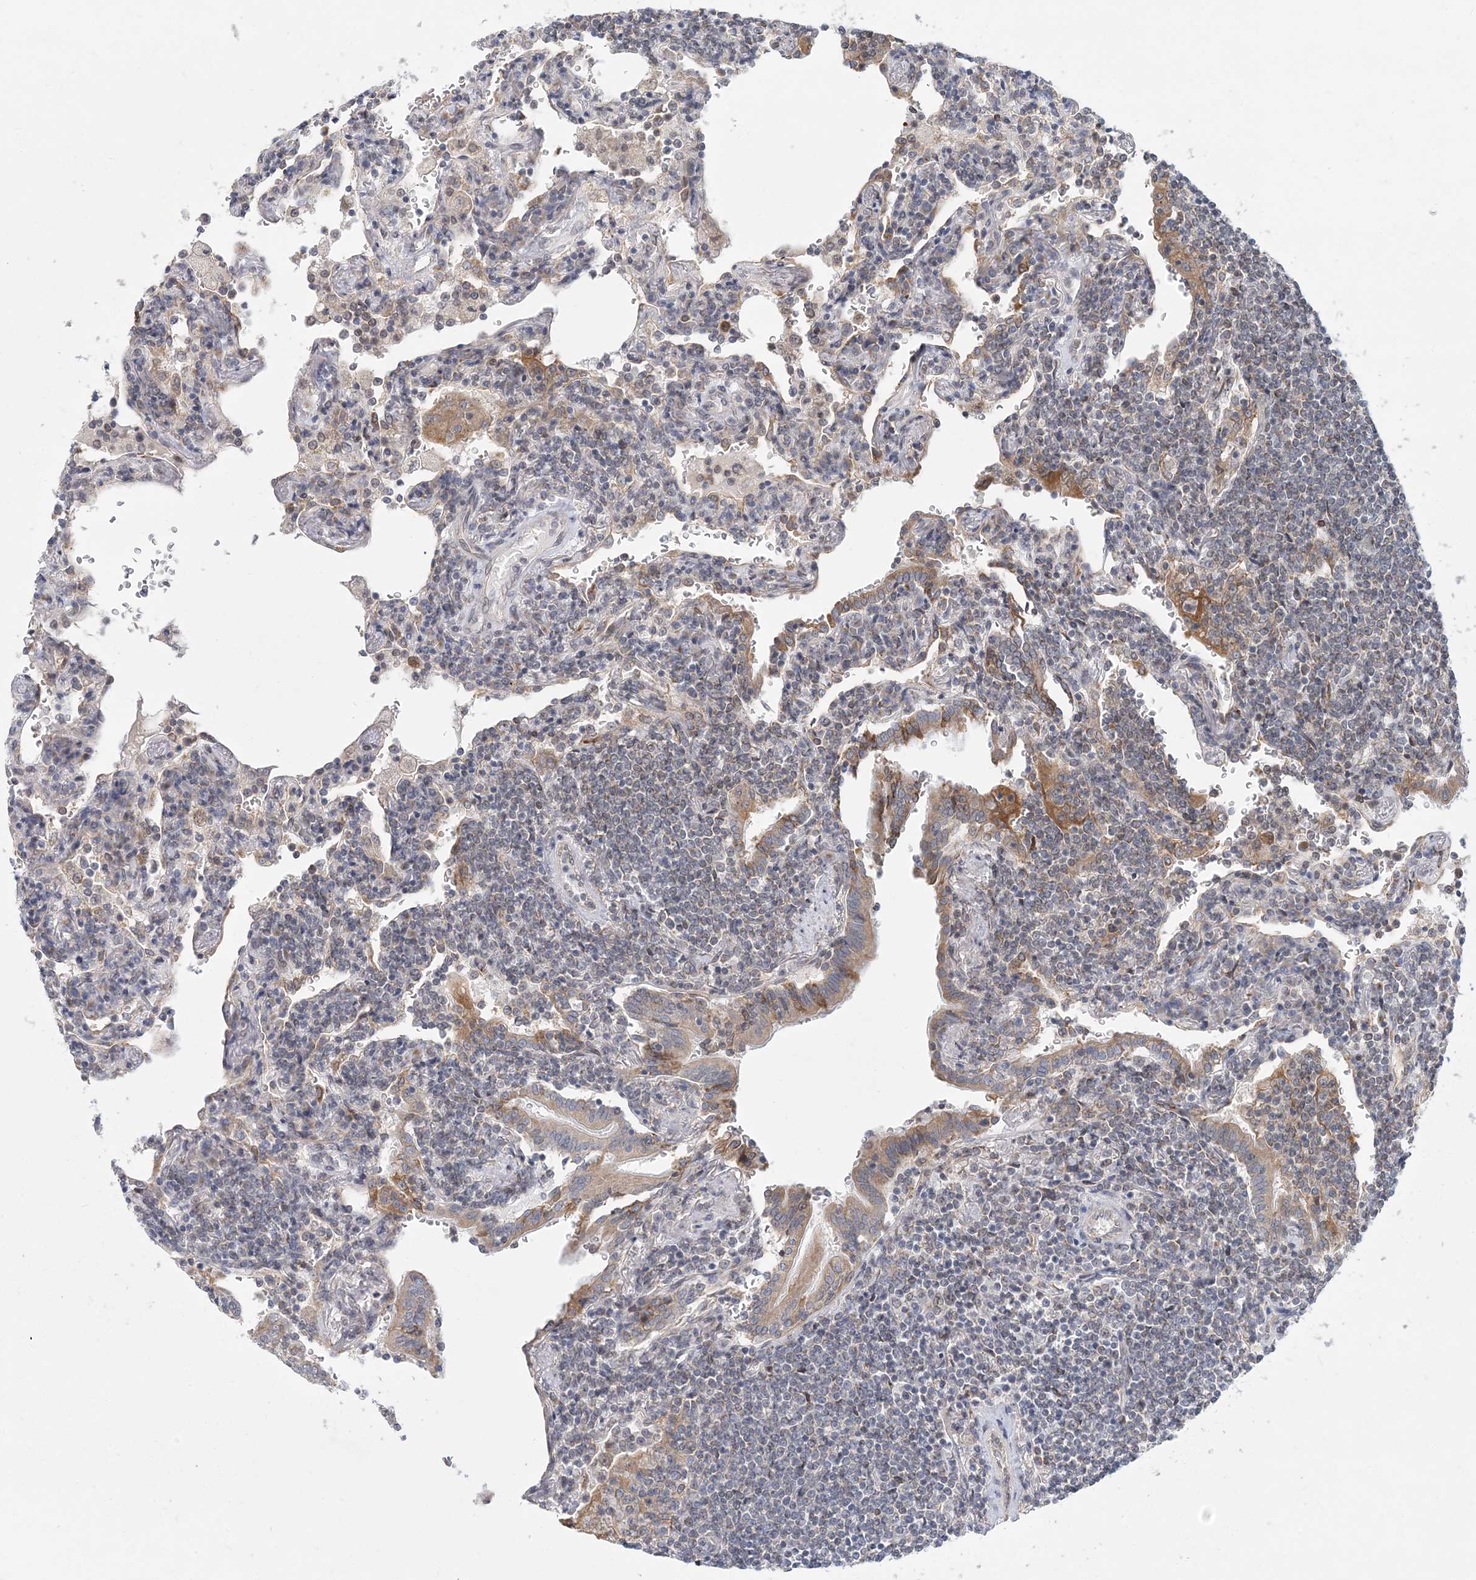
{"staining": {"intensity": "weak", "quantity": "<25%", "location": "cytoplasmic/membranous"}, "tissue": "lymphoma", "cell_type": "Tumor cells", "image_type": "cancer", "snomed": [{"axis": "morphology", "description": "Malignant lymphoma, non-Hodgkin's type, Low grade"}, {"axis": "topography", "description": "Lung"}], "caption": "Immunohistochemistry (IHC) histopathology image of lymphoma stained for a protein (brown), which exhibits no expression in tumor cells. (Stains: DAB immunohistochemistry with hematoxylin counter stain, Microscopy: brightfield microscopy at high magnification).", "gene": "PCYOX1L", "patient": {"sex": "female", "age": 71}}